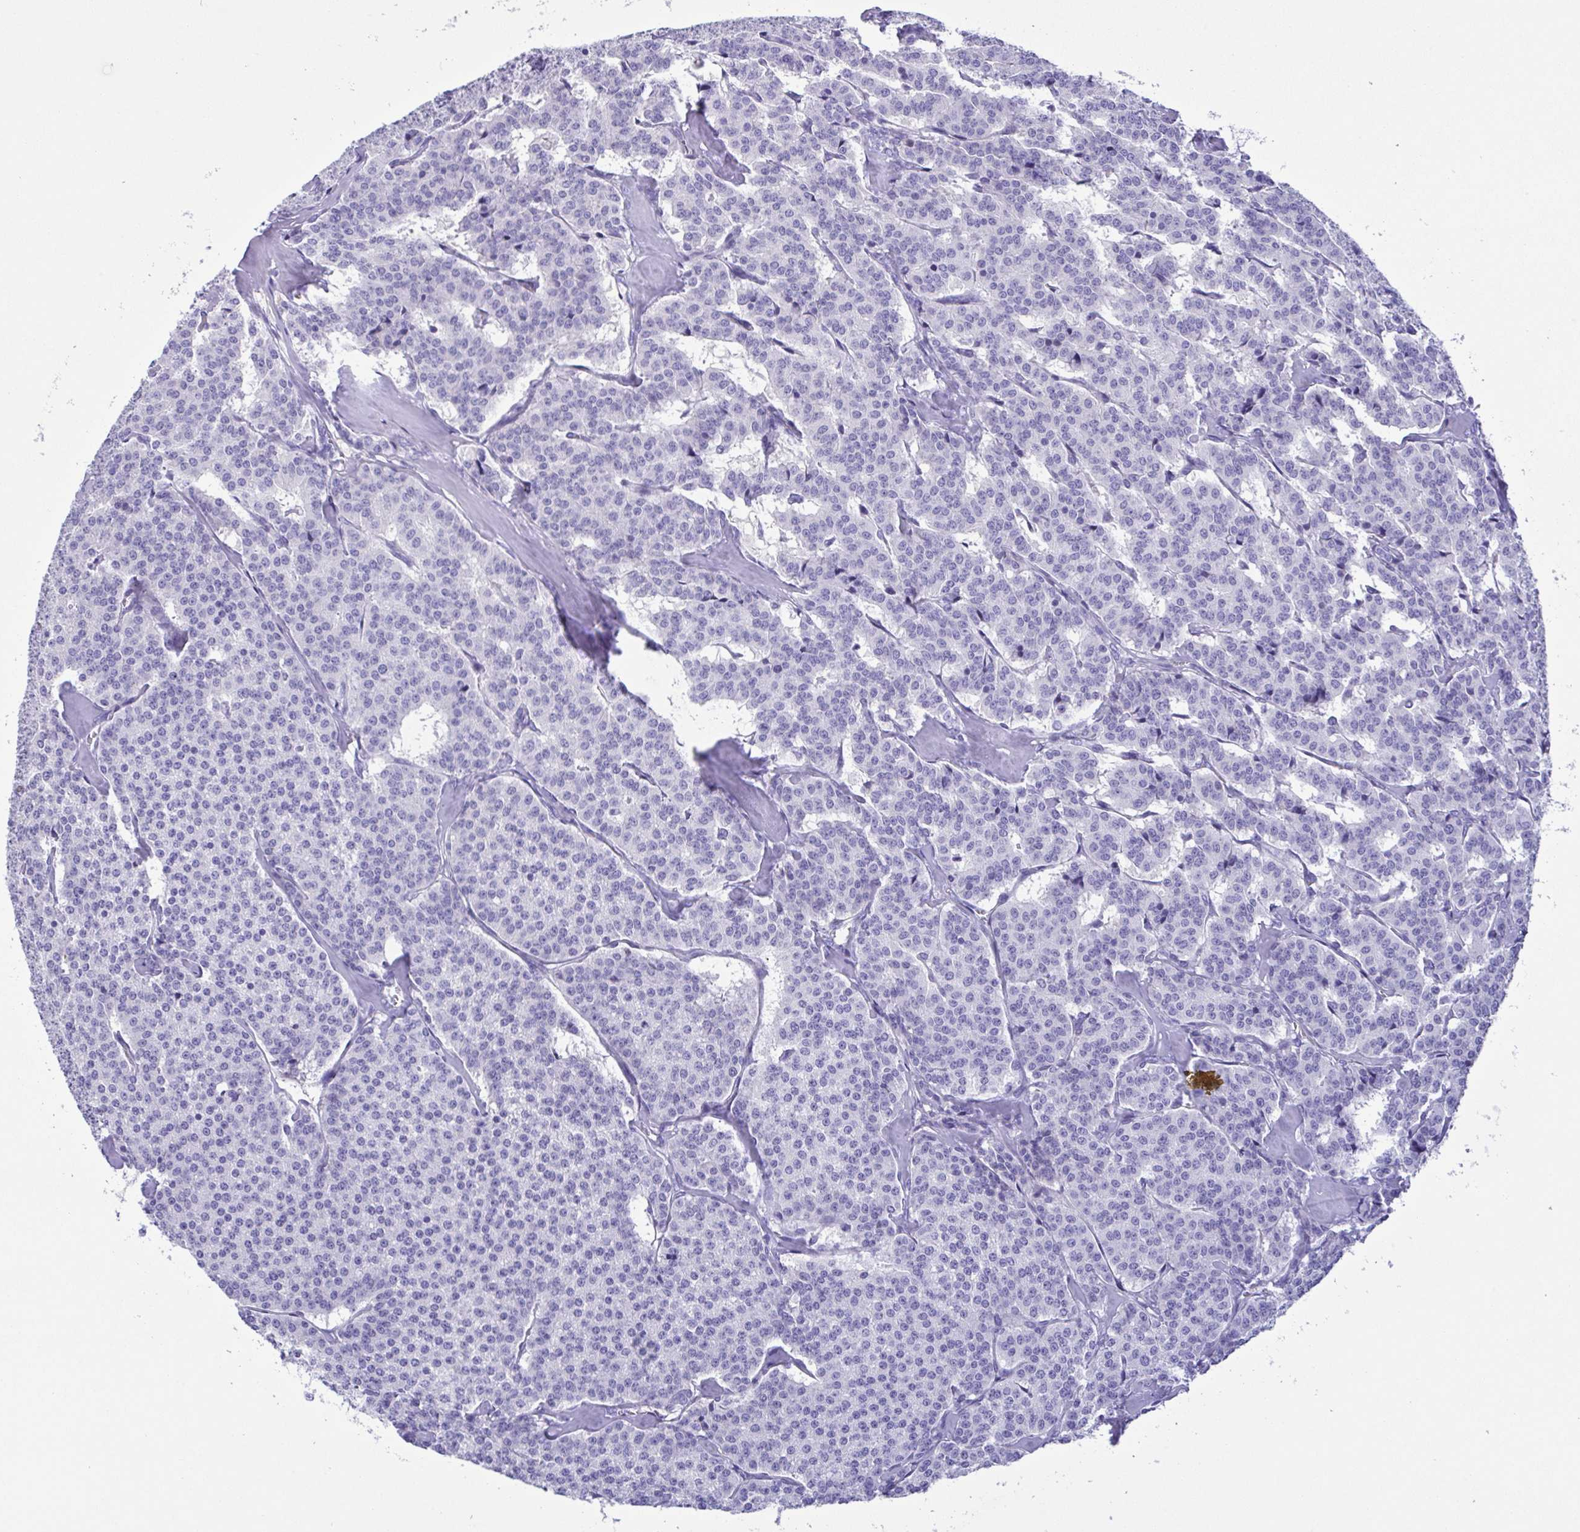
{"staining": {"intensity": "negative", "quantity": "none", "location": "none"}, "tissue": "carcinoid", "cell_type": "Tumor cells", "image_type": "cancer", "snomed": [{"axis": "morphology", "description": "Normal tissue, NOS"}, {"axis": "morphology", "description": "Carcinoid, malignant, NOS"}, {"axis": "topography", "description": "Lung"}], "caption": "Photomicrograph shows no significant protein staining in tumor cells of carcinoid. (IHC, brightfield microscopy, high magnification).", "gene": "TSPY2", "patient": {"sex": "female", "age": 46}}